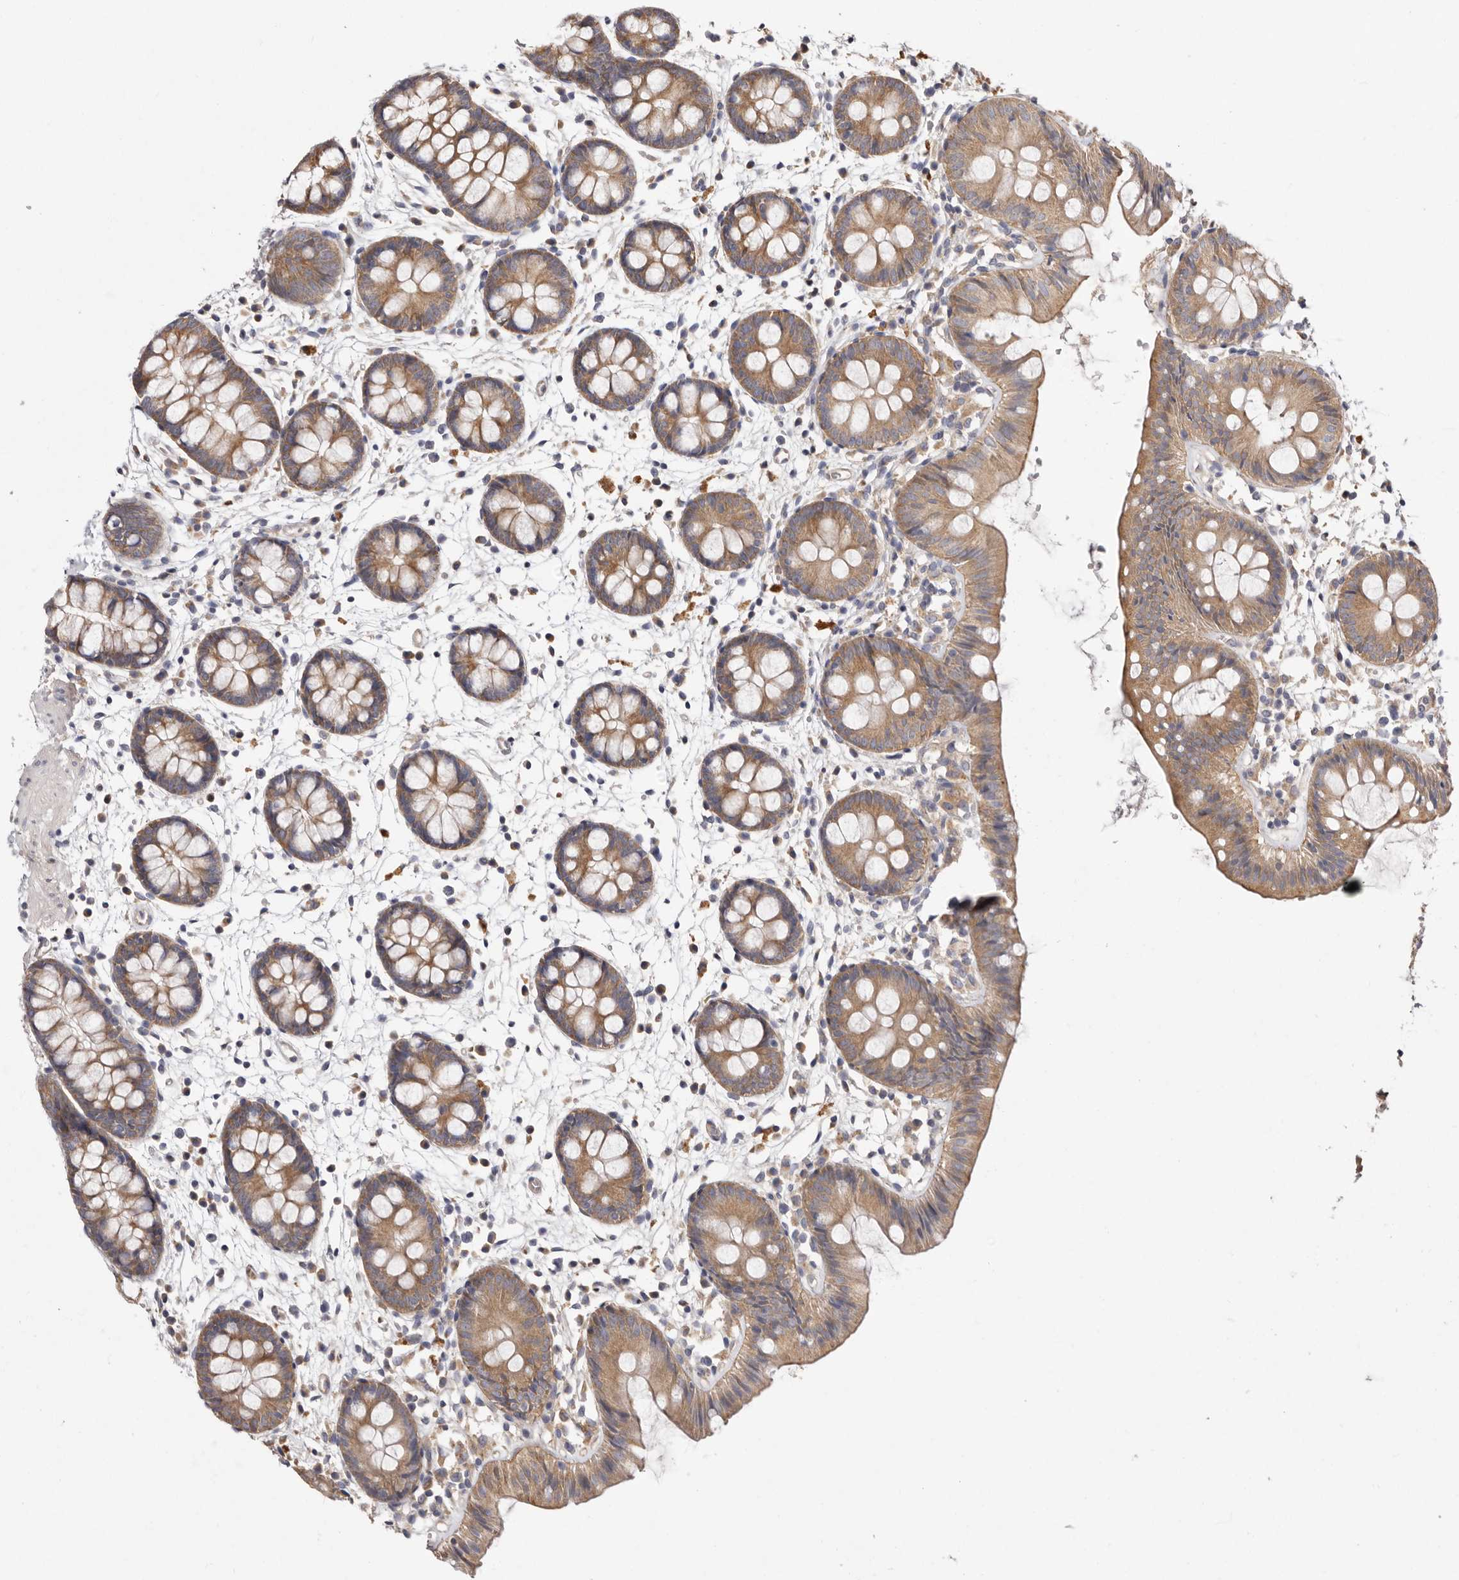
{"staining": {"intensity": "weak", "quantity": ">75%", "location": "cytoplasmic/membranous"}, "tissue": "colon", "cell_type": "Endothelial cells", "image_type": "normal", "snomed": [{"axis": "morphology", "description": "Normal tissue, NOS"}, {"axis": "topography", "description": "Colon"}], "caption": "Protein staining by immunohistochemistry shows weak cytoplasmic/membranous expression in approximately >75% of endothelial cells in benign colon.", "gene": "FAM167B", "patient": {"sex": "male", "age": 56}}